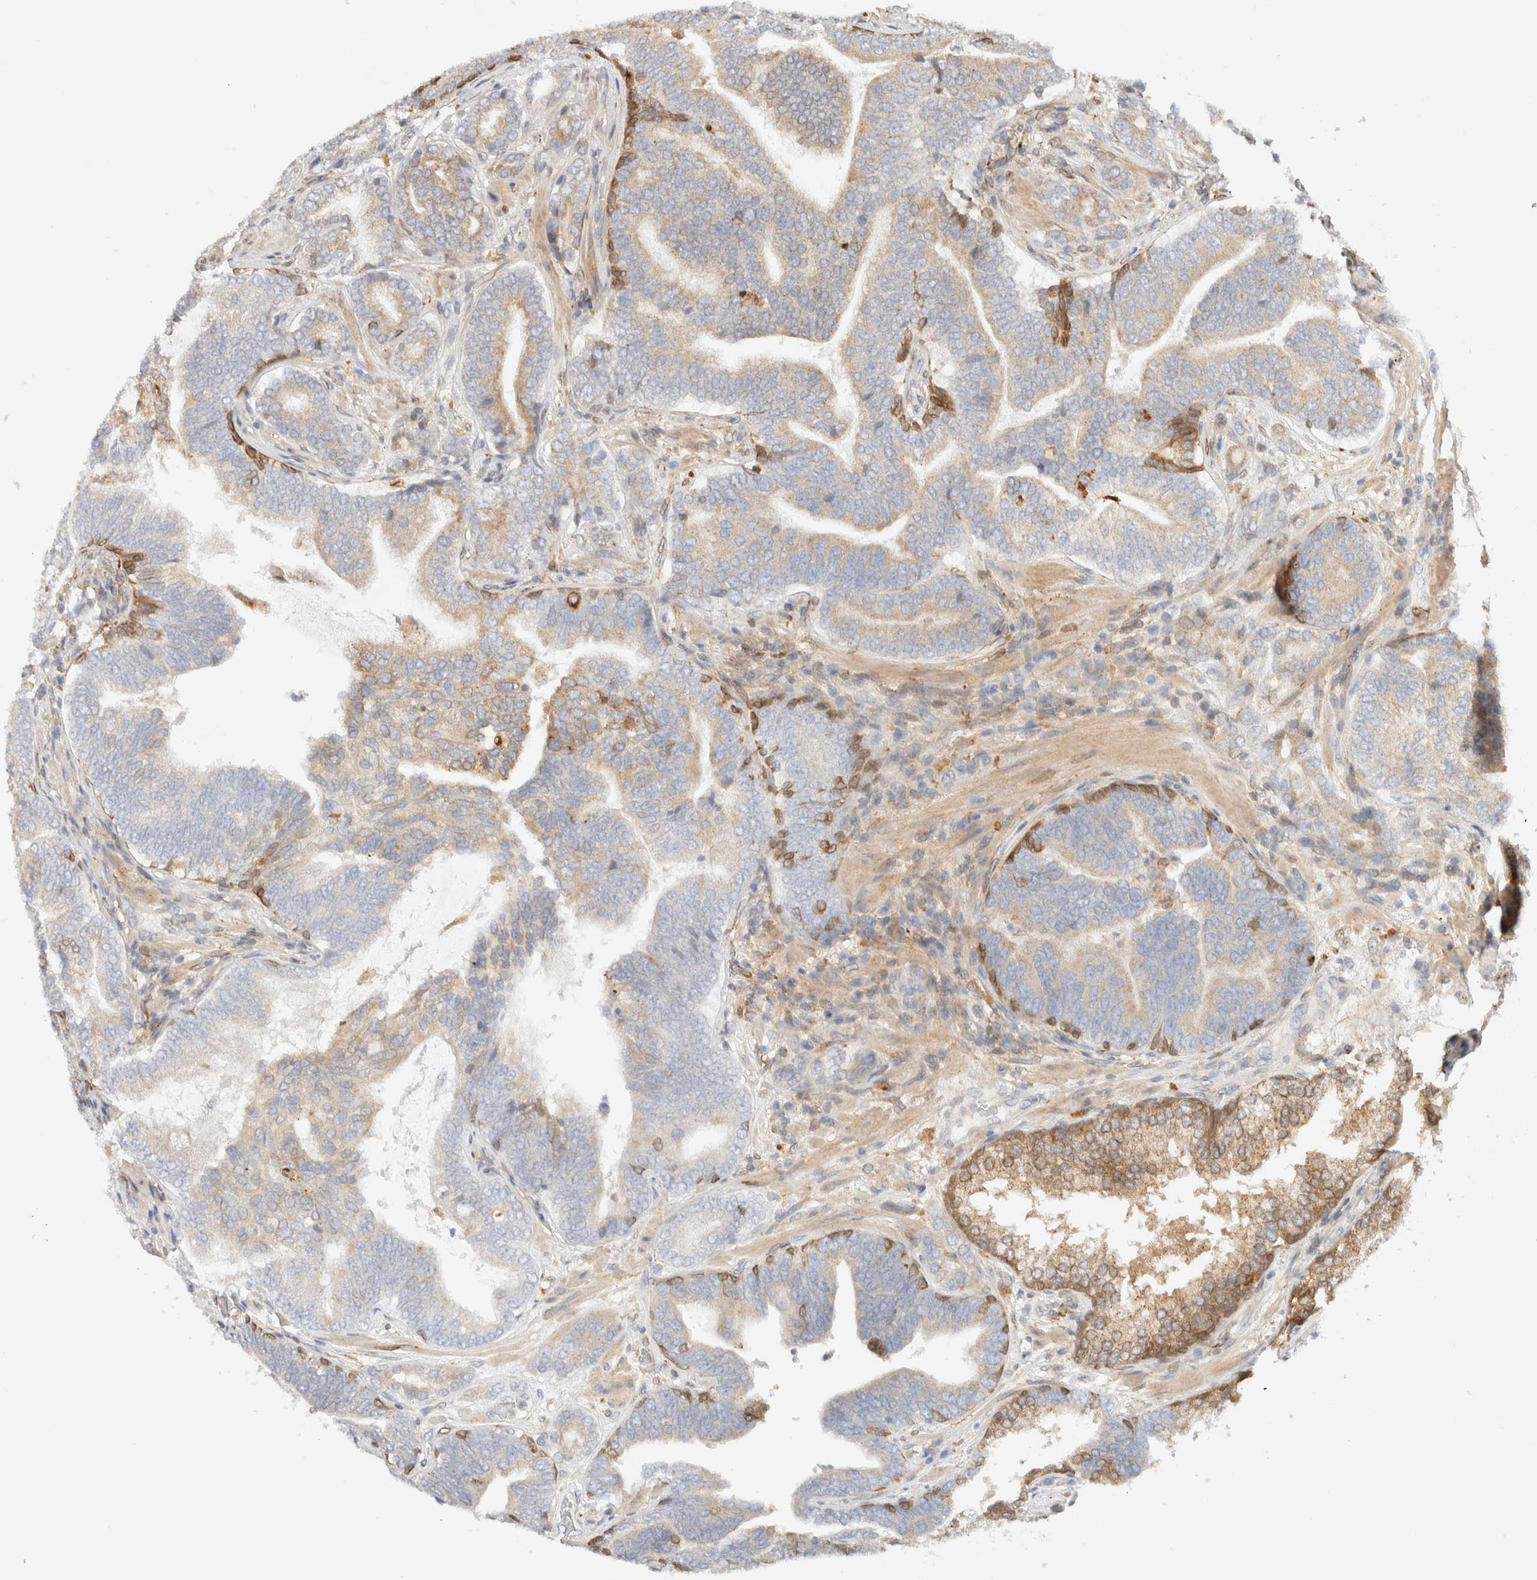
{"staining": {"intensity": "weak", "quantity": "25%-75%", "location": "cytoplasmic/membranous"}, "tissue": "prostate cancer", "cell_type": "Tumor cells", "image_type": "cancer", "snomed": [{"axis": "morphology", "description": "Adenocarcinoma, High grade"}, {"axis": "topography", "description": "Prostate"}], "caption": "Immunohistochemical staining of human prostate cancer (high-grade adenocarcinoma) shows weak cytoplasmic/membranous protein staining in approximately 25%-75% of tumor cells.", "gene": "NT5C", "patient": {"sex": "male", "age": 55}}